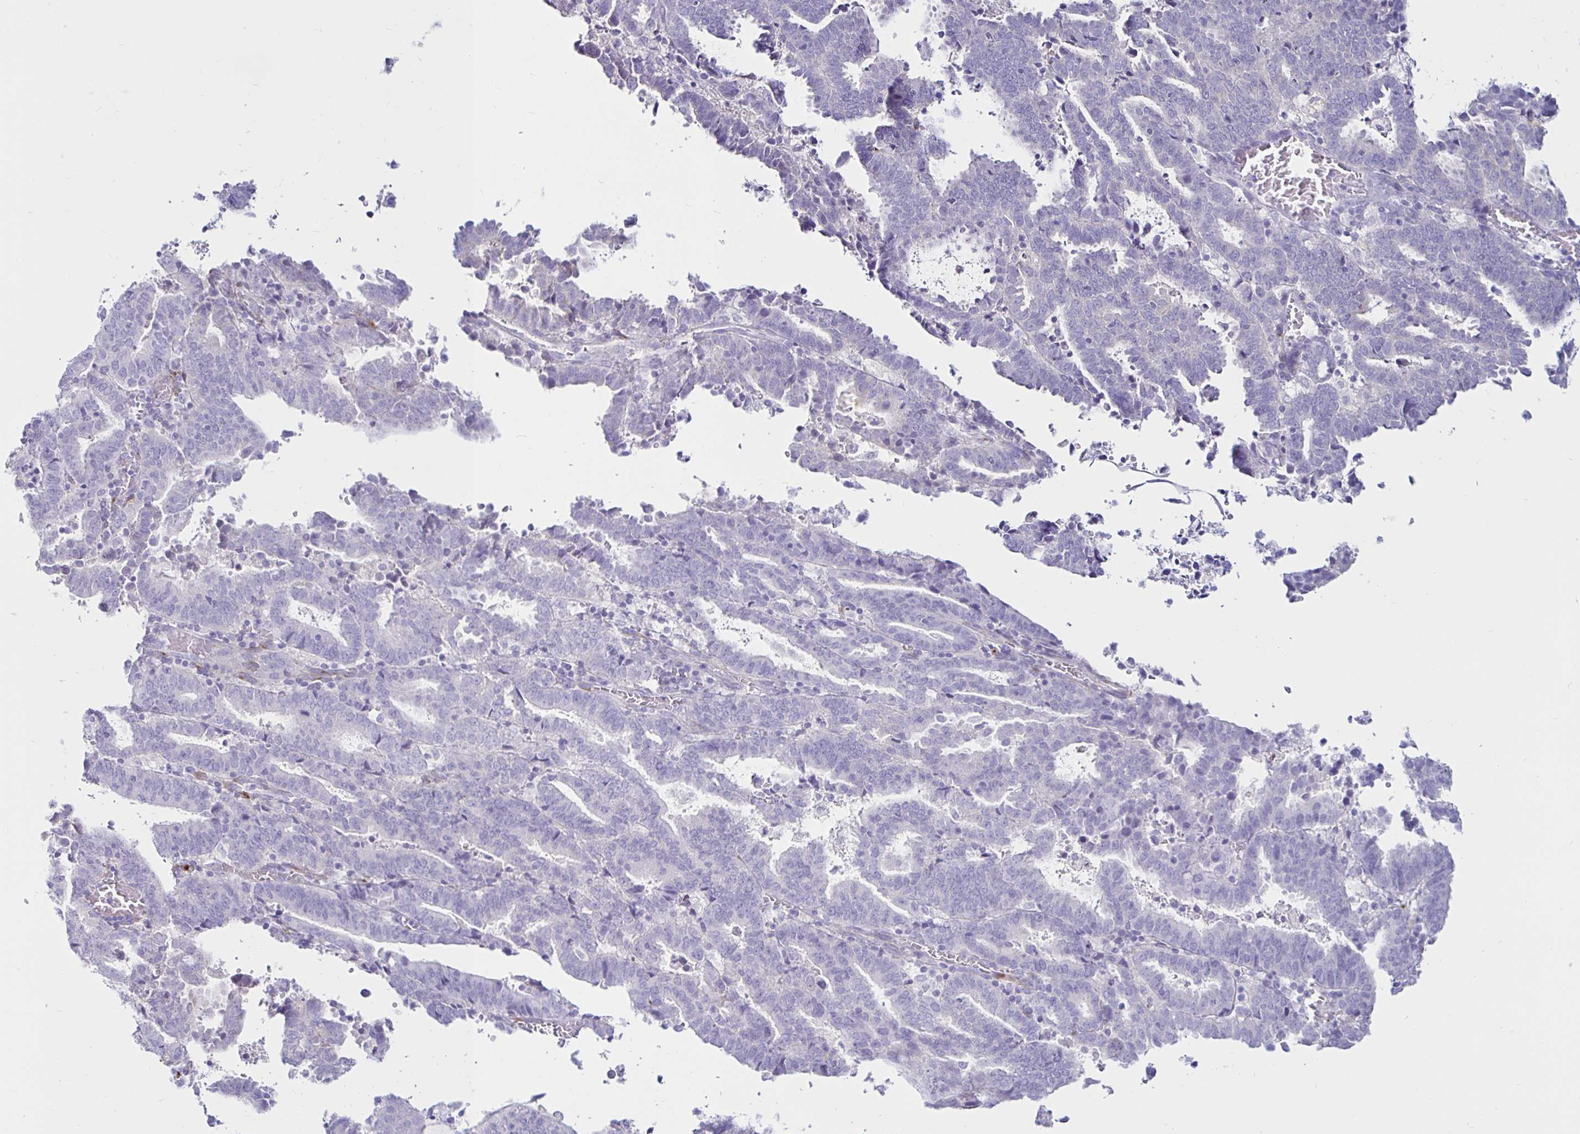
{"staining": {"intensity": "negative", "quantity": "none", "location": "none"}, "tissue": "endometrial cancer", "cell_type": "Tumor cells", "image_type": "cancer", "snomed": [{"axis": "morphology", "description": "Adenocarcinoma, NOS"}, {"axis": "topography", "description": "Uterus"}], "caption": "Immunohistochemical staining of endometrial cancer (adenocarcinoma) exhibits no significant staining in tumor cells.", "gene": "TIMP1", "patient": {"sex": "female", "age": 83}}